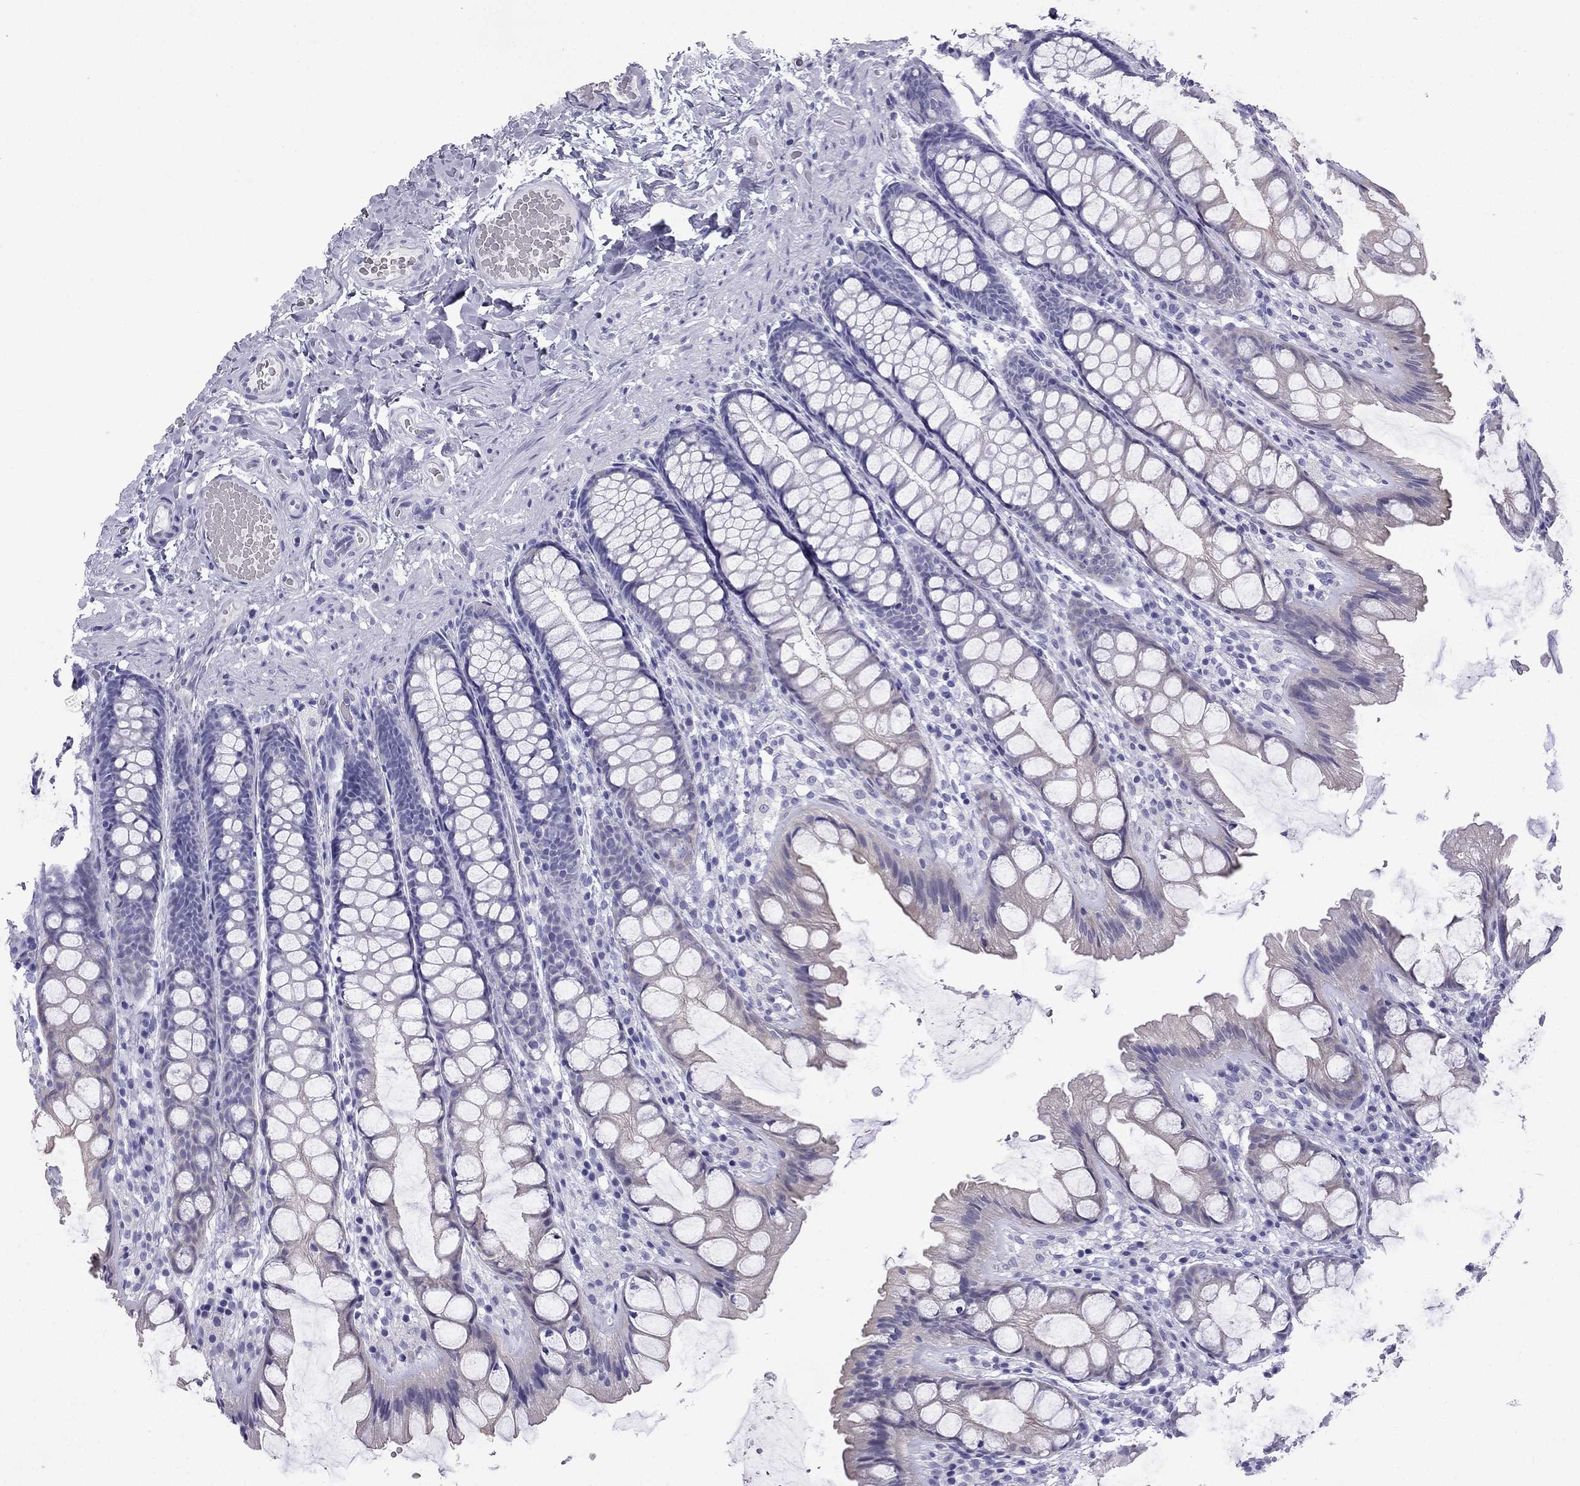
{"staining": {"intensity": "negative", "quantity": "none", "location": "none"}, "tissue": "colon", "cell_type": "Endothelial cells", "image_type": "normal", "snomed": [{"axis": "morphology", "description": "Normal tissue, NOS"}, {"axis": "topography", "description": "Colon"}], "caption": "Immunohistochemical staining of unremarkable human colon reveals no significant staining in endothelial cells. (DAB immunohistochemistry with hematoxylin counter stain).", "gene": "GJA8", "patient": {"sex": "male", "age": 47}}